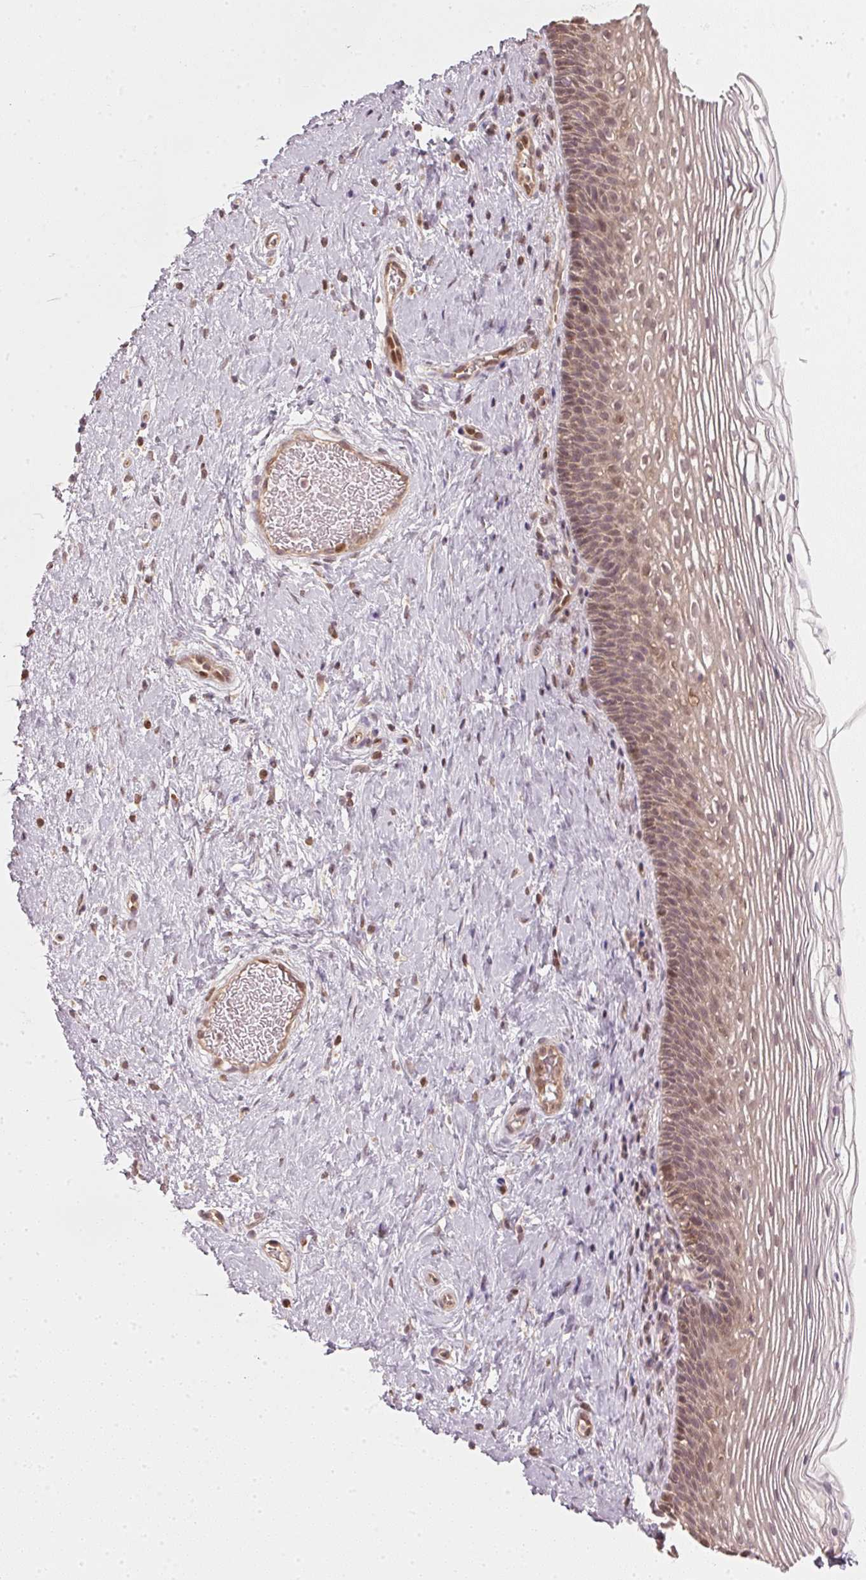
{"staining": {"intensity": "moderate", "quantity": ">75%", "location": "cytoplasmic/membranous,nuclear"}, "tissue": "cervix", "cell_type": "Glandular cells", "image_type": "normal", "snomed": [{"axis": "morphology", "description": "Normal tissue, NOS"}, {"axis": "topography", "description": "Cervix"}], "caption": "Brown immunohistochemical staining in unremarkable human cervix reveals moderate cytoplasmic/membranous,nuclear expression in approximately >75% of glandular cells.", "gene": "UBE2L3", "patient": {"sex": "female", "age": 34}}